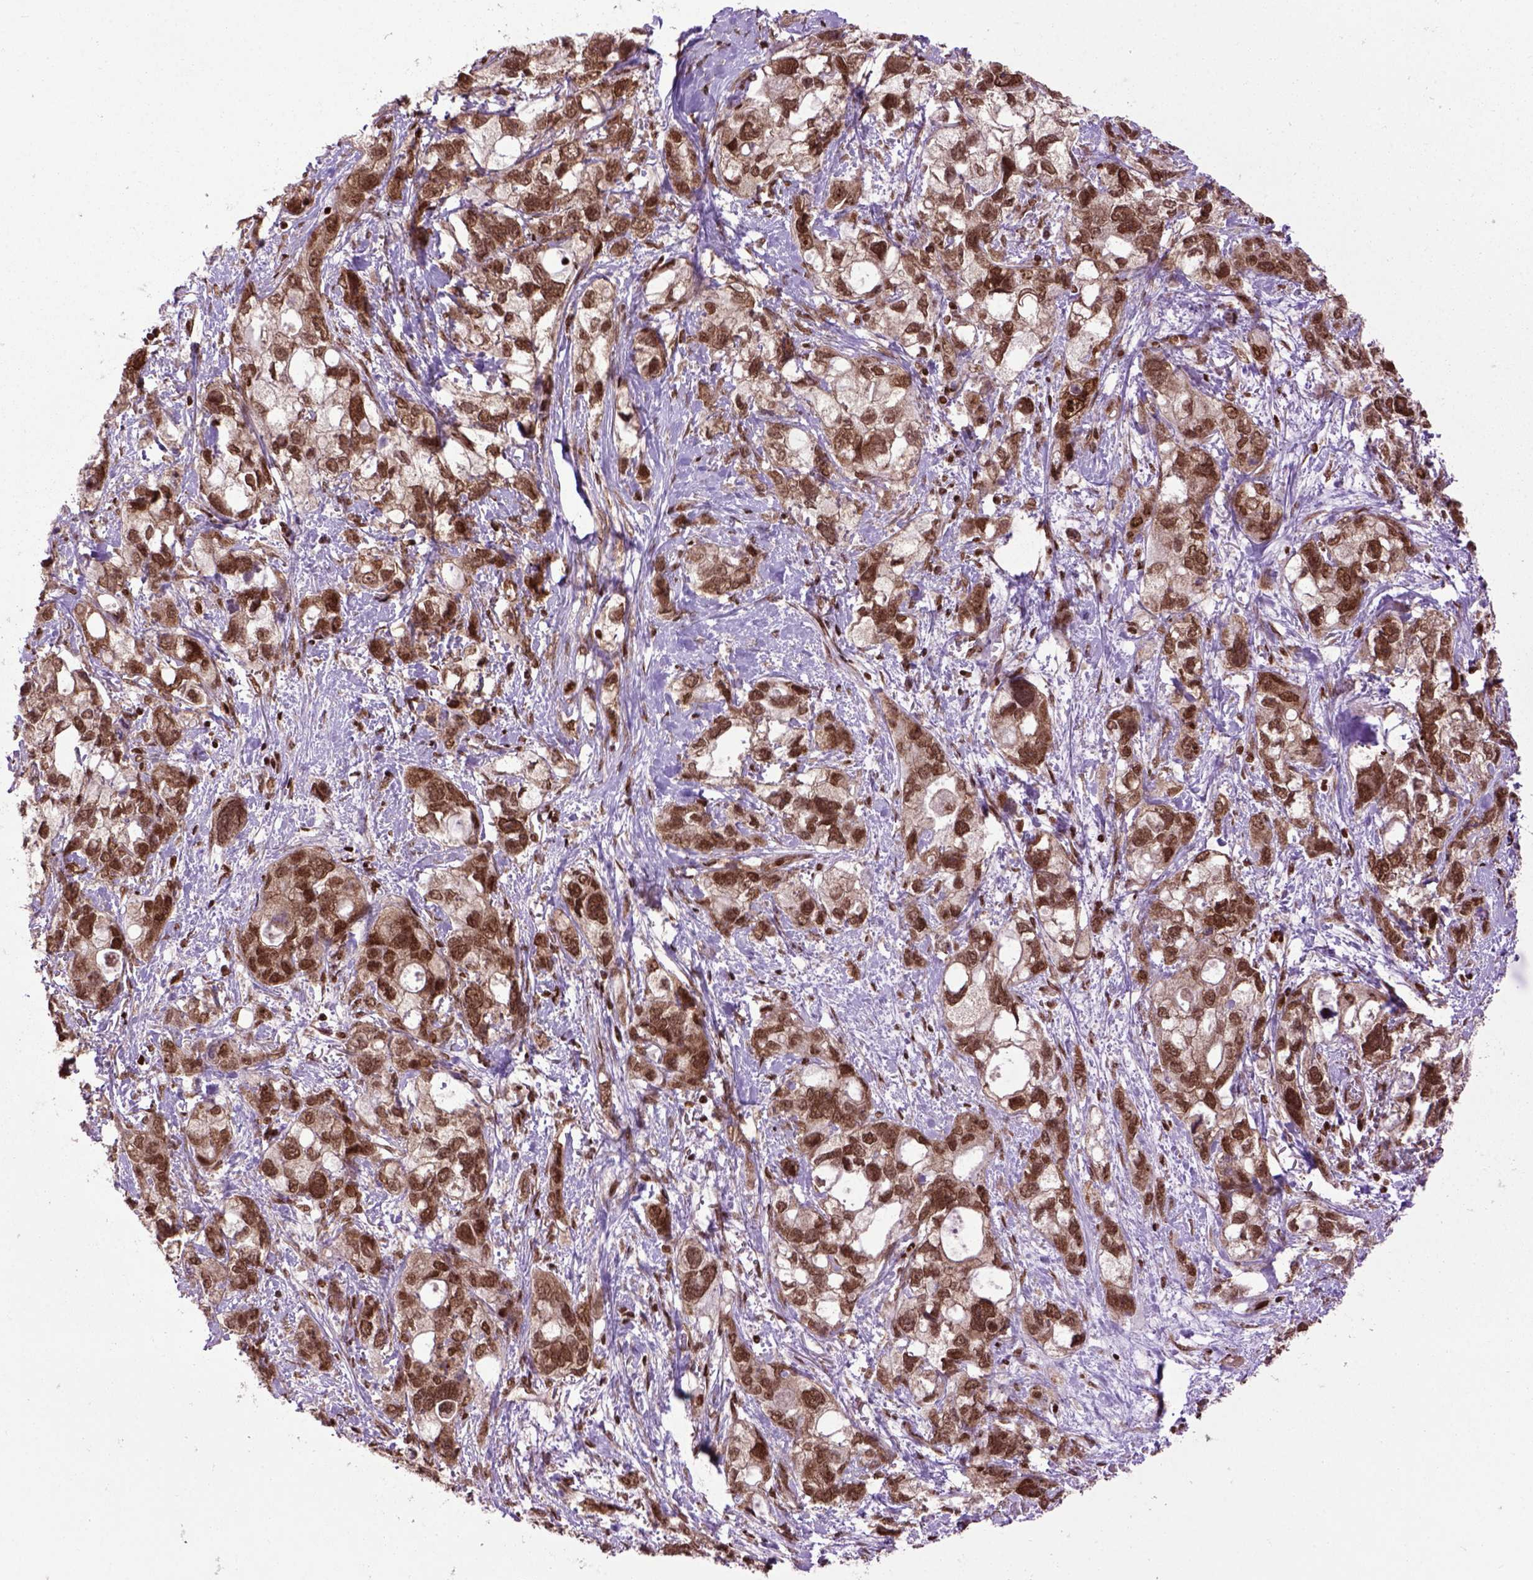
{"staining": {"intensity": "strong", "quantity": ">75%", "location": "nuclear"}, "tissue": "stomach cancer", "cell_type": "Tumor cells", "image_type": "cancer", "snomed": [{"axis": "morphology", "description": "Adenocarcinoma, NOS"}, {"axis": "topography", "description": "Stomach, upper"}], "caption": "A photomicrograph showing strong nuclear staining in approximately >75% of tumor cells in stomach cancer, as visualized by brown immunohistochemical staining.", "gene": "CELF1", "patient": {"sex": "female", "age": 81}}